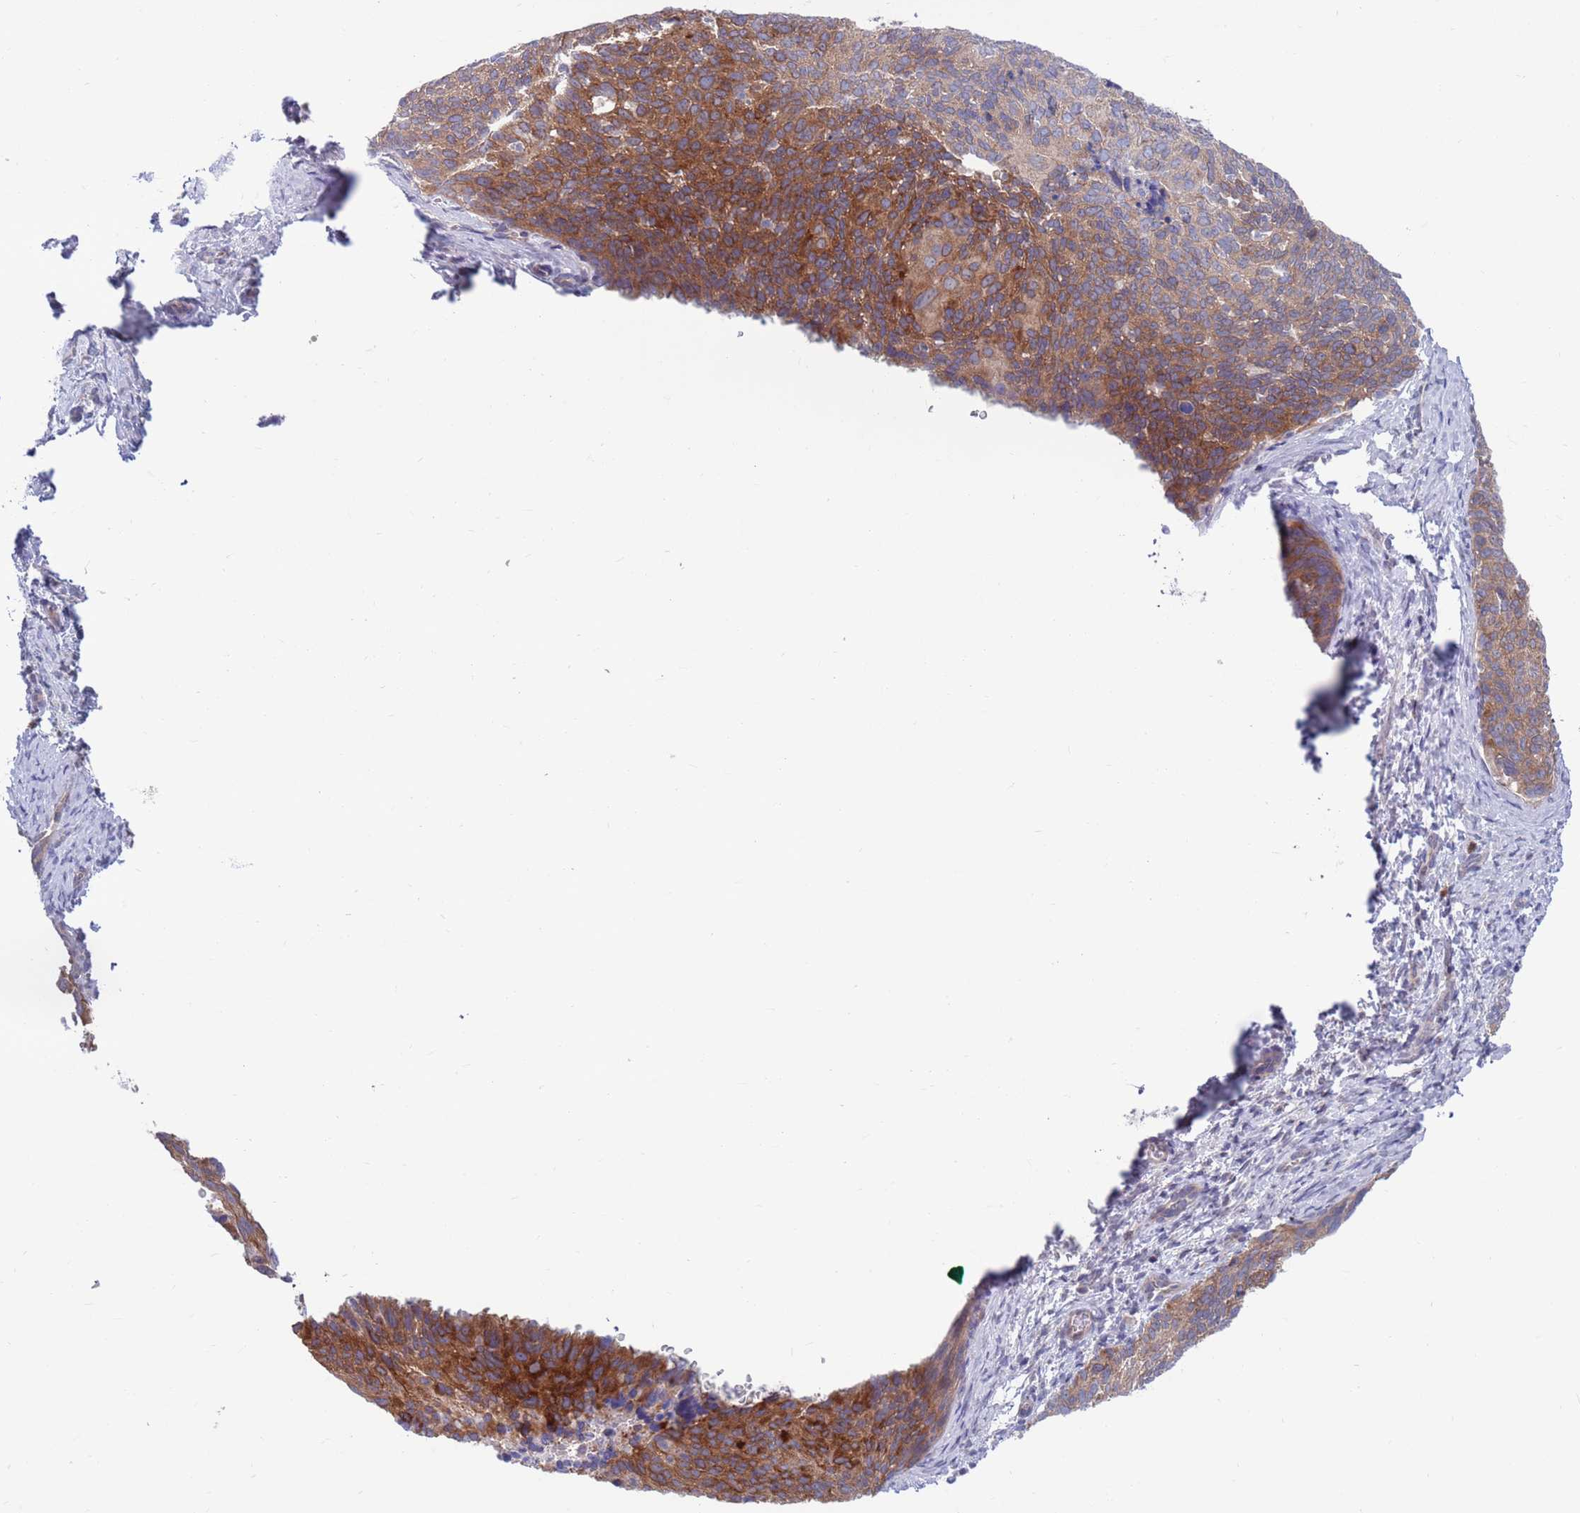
{"staining": {"intensity": "moderate", "quantity": ">75%", "location": "cytoplasmic/membranous"}, "tissue": "cervical cancer", "cell_type": "Tumor cells", "image_type": "cancer", "snomed": [{"axis": "morphology", "description": "Squamous cell carcinoma, NOS"}, {"axis": "topography", "description": "Cervix"}], "caption": "Protein expression analysis of squamous cell carcinoma (cervical) exhibits moderate cytoplasmic/membranous positivity in approximately >75% of tumor cells.", "gene": "KLHL29", "patient": {"sex": "female", "age": 80}}